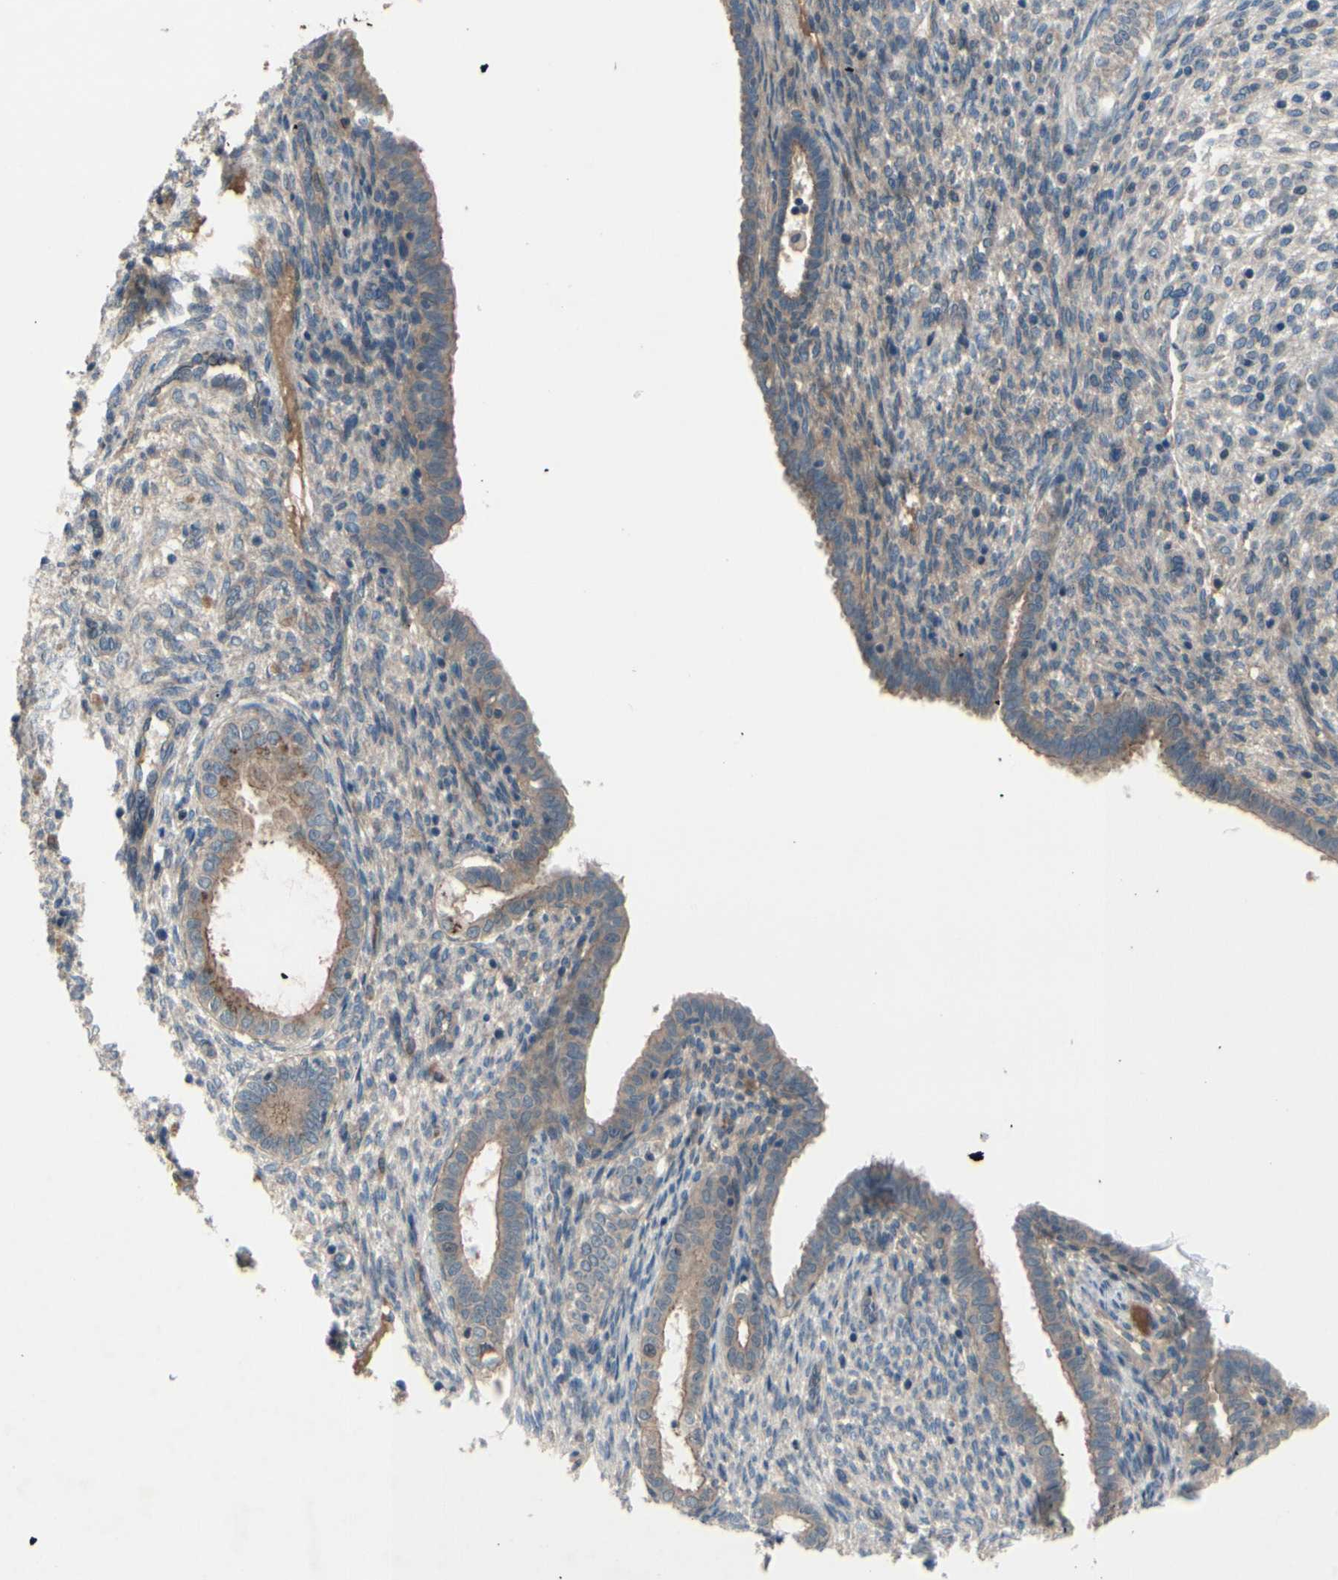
{"staining": {"intensity": "weak", "quantity": ">75%", "location": "cytoplasmic/membranous"}, "tissue": "endometrium", "cell_type": "Cells in endometrial stroma", "image_type": "normal", "snomed": [{"axis": "morphology", "description": "Normal tissue, NOS"}, {"axis": "topography", "description": "Endometrium"}], "caption": "Immunohistochemistry staining of normal endometrium, which demonstrates low levels of weak cytoplasmic/membranous staining in approximately >75% of cells in endometrial stroma indicating weak cytoplasmic/membranous protein positivity. The staining was performed using DAB (brown) for protein detection and nuclei were counterstained in hematoxylin (blue).", "gene": "ICAM5", "patient": {"sex": "female", "age": 72}}